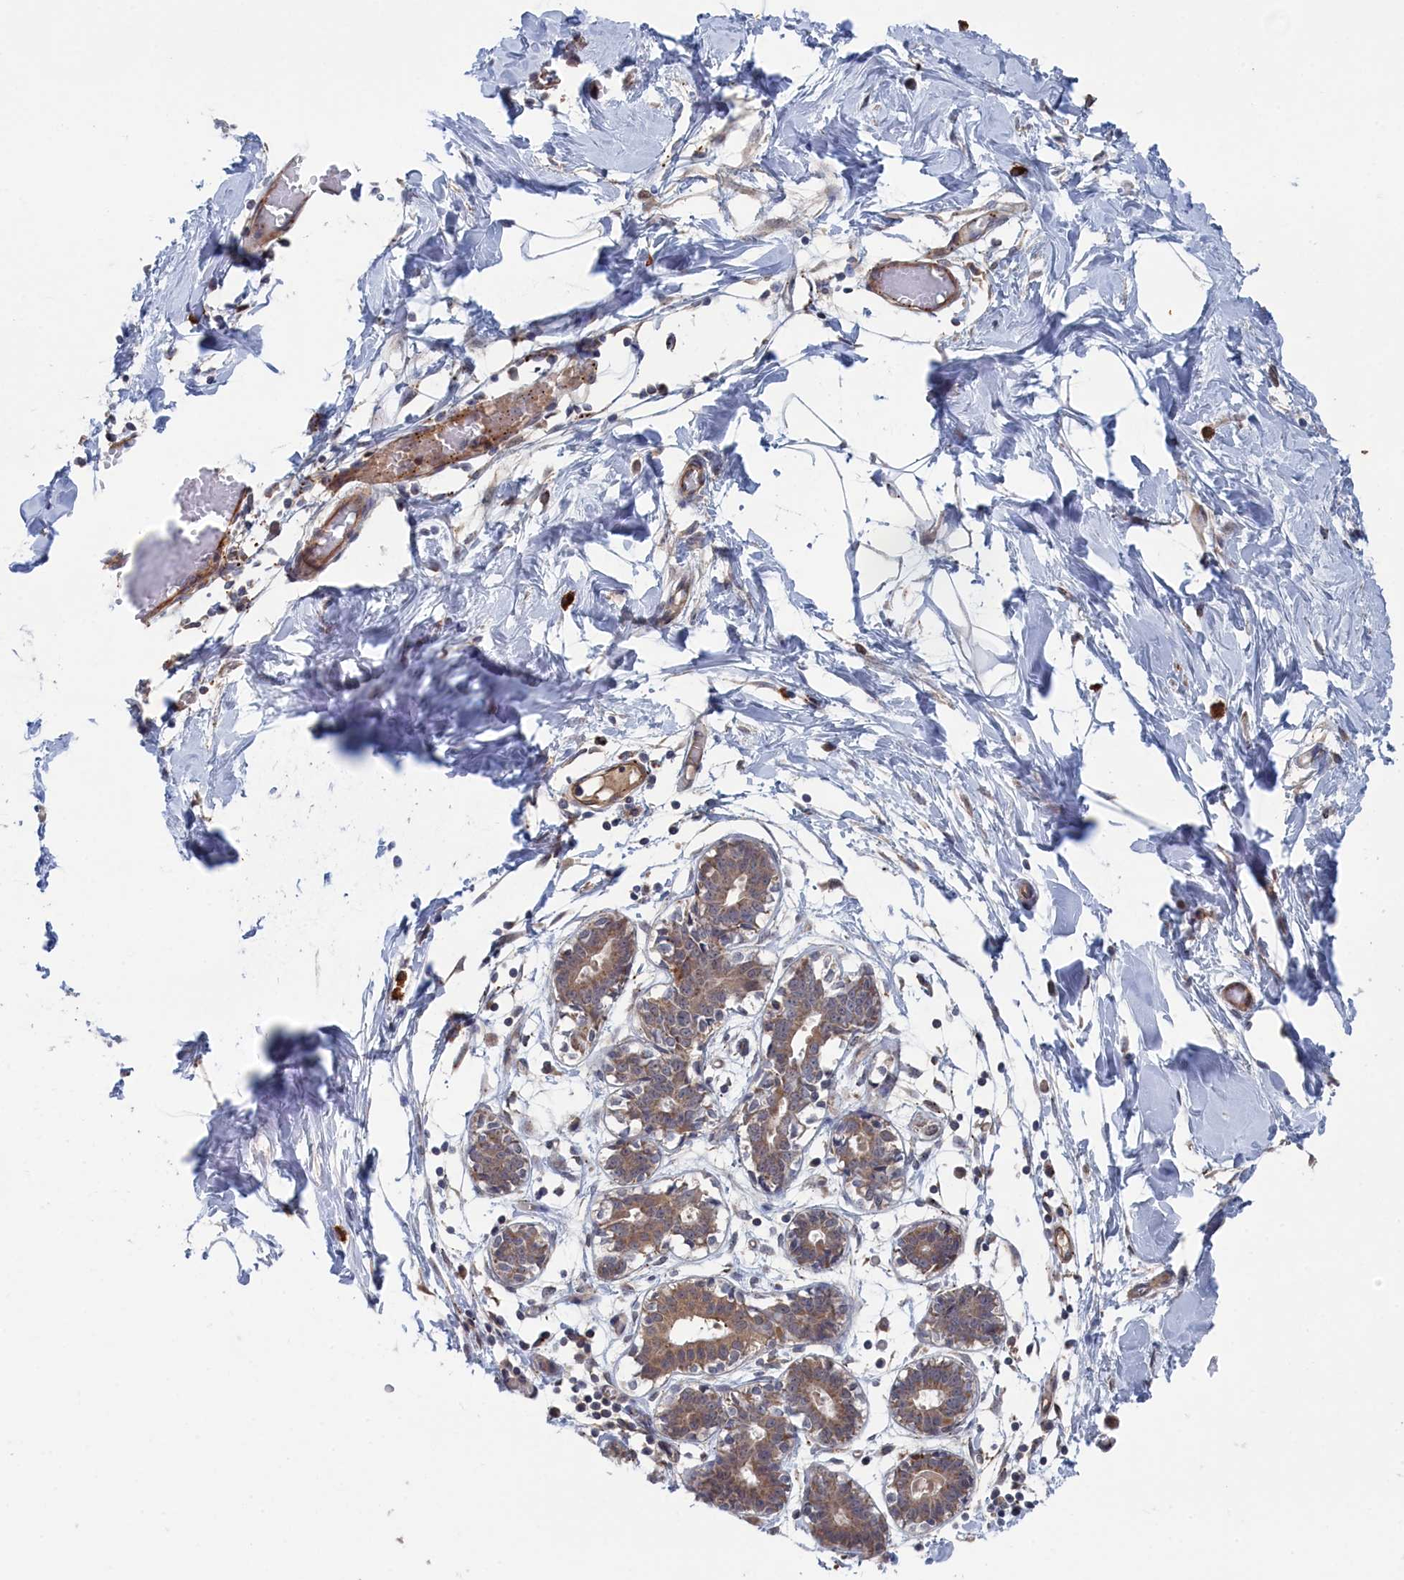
{"staining": {"intensity": "moderate", "quantity": ">75%", "location": "cytoplasmic/membranous"}, "tissue": "breast", "cell_type": "Adipocytes", "image_type": "normal", "snomed": [{"axis": "morphology", "description": "Normal tissue, NOS"}, {"axis": "topography", "description": "Breast"}], "caption": "About >75% of adipocytes in benign breast show moderate cytoplasmic/membranous protein expression as visualized by brown immunohistochemical staining.", "gene": "FILIP1L", "patient": {"sex": "female", "age": 27}}